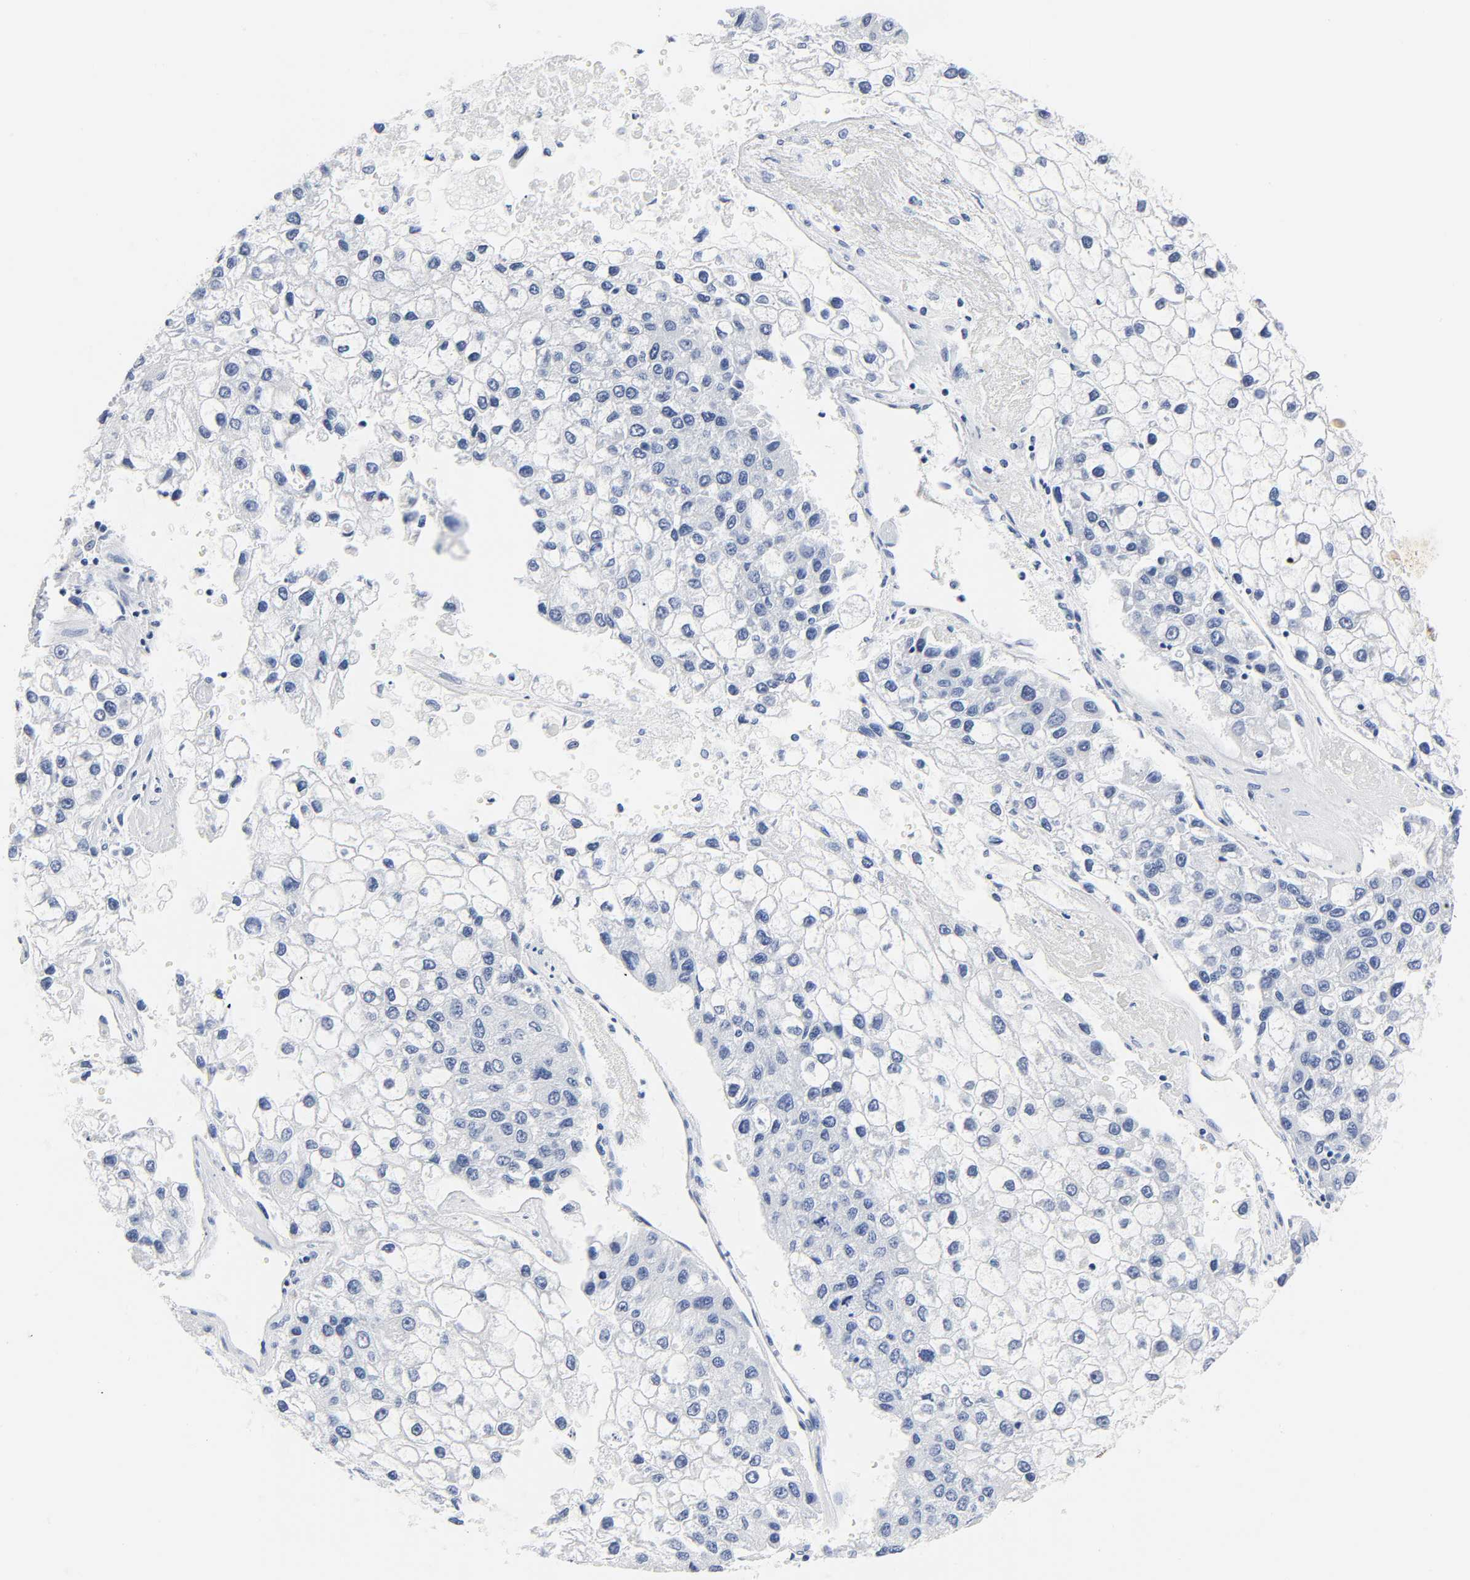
{"staining": {"intensity": "negative", "quantity": "none", "location": "none"}, "tissue": "liver cancer", "cell_type": "Tumor cells", "image_type": "cancer", "snomed": [{"axis": "morphology", "description": "Carcinoma, Hepatocellular, NOS"}, {"axis": "topography", "description": "Liver"}], "caption": "An image of liver hepatocellular carcinoma stained for a protein shows no brown staining in tumor cells.", "gene": "NAB2", "patient": {"sex": "female", "age": 66}}